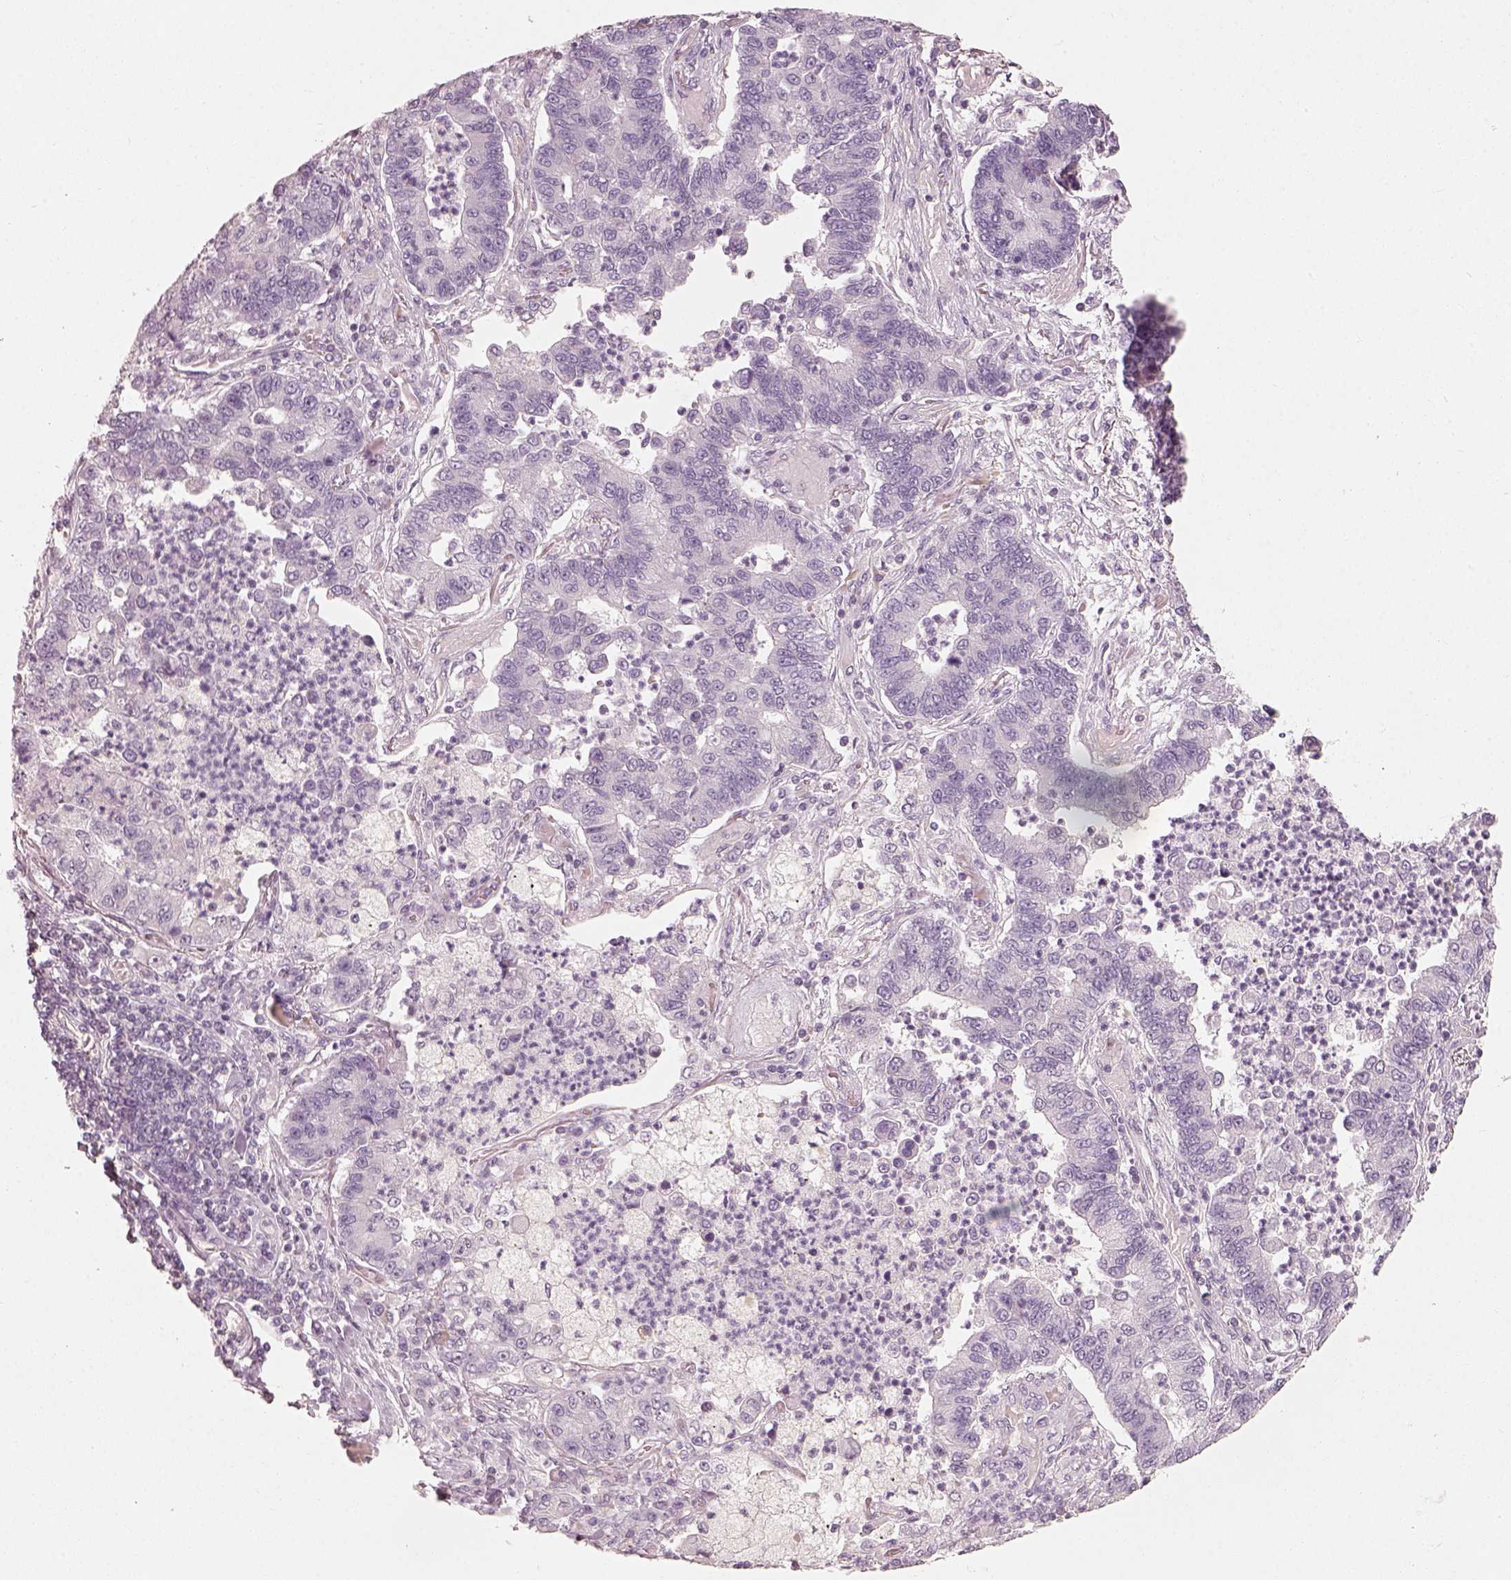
{"staining": {"intensity": "negative", "quantity": "none", "location": "none"}, "tissue": "lung cancer", "cell_type": "Tumor cells", "image_type": "cancer", "snomed": [{"axis": "morphology", "description": "Adenocarcinoma, NOS"}, {"axis": "topography", "description": "Lung"}], "caption": "Immunohistochemistry (IHC) of adenocarcinoma (lung) reveals no positivity in tumor cells.", "gene": "CDS1", "patient": {"sex": "female", "age": 57}}